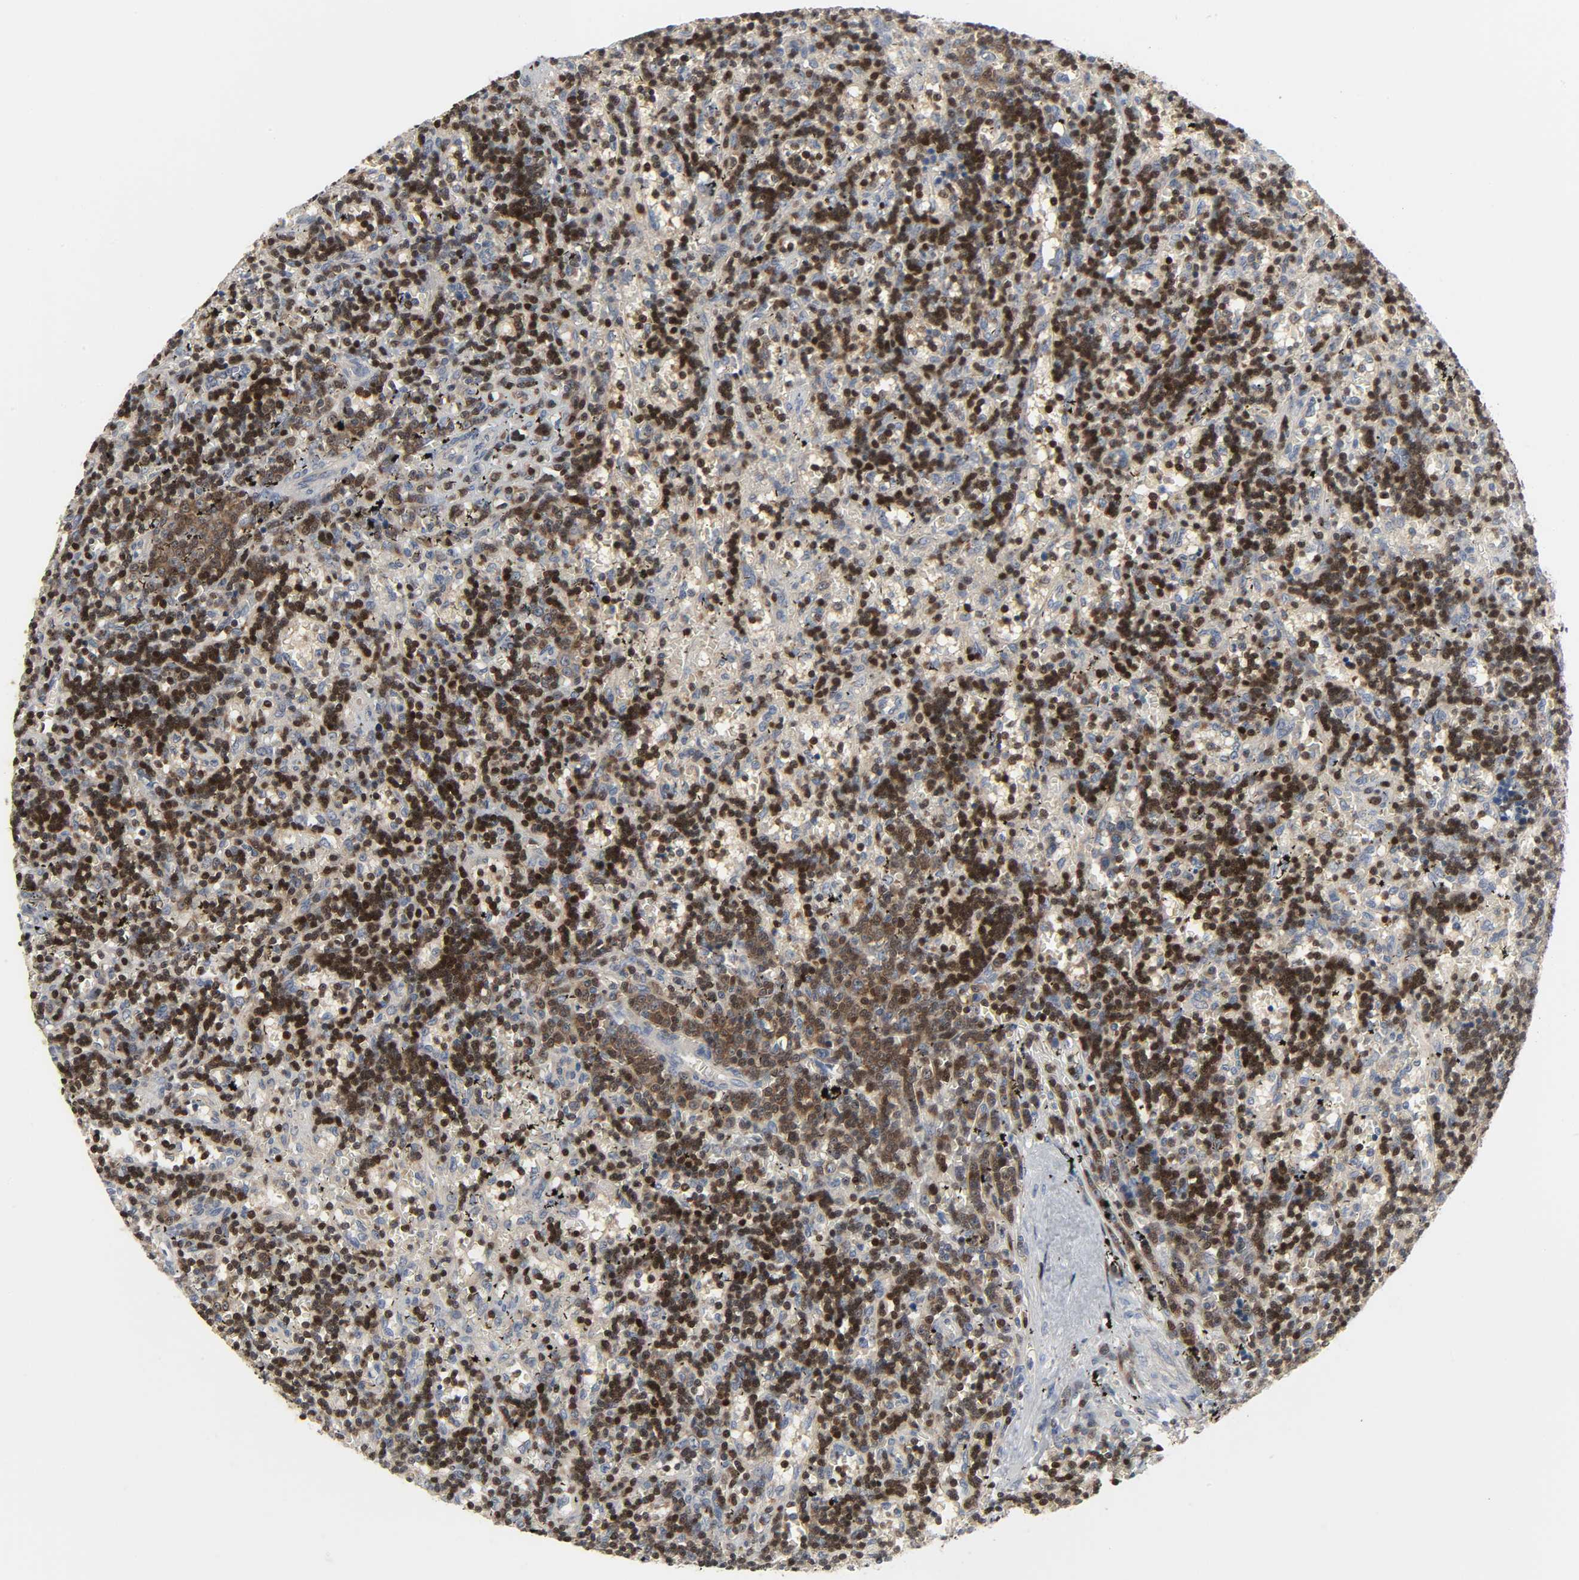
{"staining": {"intensity": "strong", "quantity": ">75%", "location": "cytoplasmic/membranous,nuclear"}, "tissue": "lymphoma", "cell_type": "Tumor cells", "image_type": "cancer", "snomed": [{"axis": "morphology", "description": "Malignant lymphoma, non-Hodgkin's type, Low grade"}, {"axis": "topography", "description": "Spleen"}], "caption": "A brown stain labels strong cytoplasmic/membranous and nuclear expression of a protein in lymphoma tumor cells.", "gene": "PLEKHA2", "patient": {"sex": "male", "age": 60}}